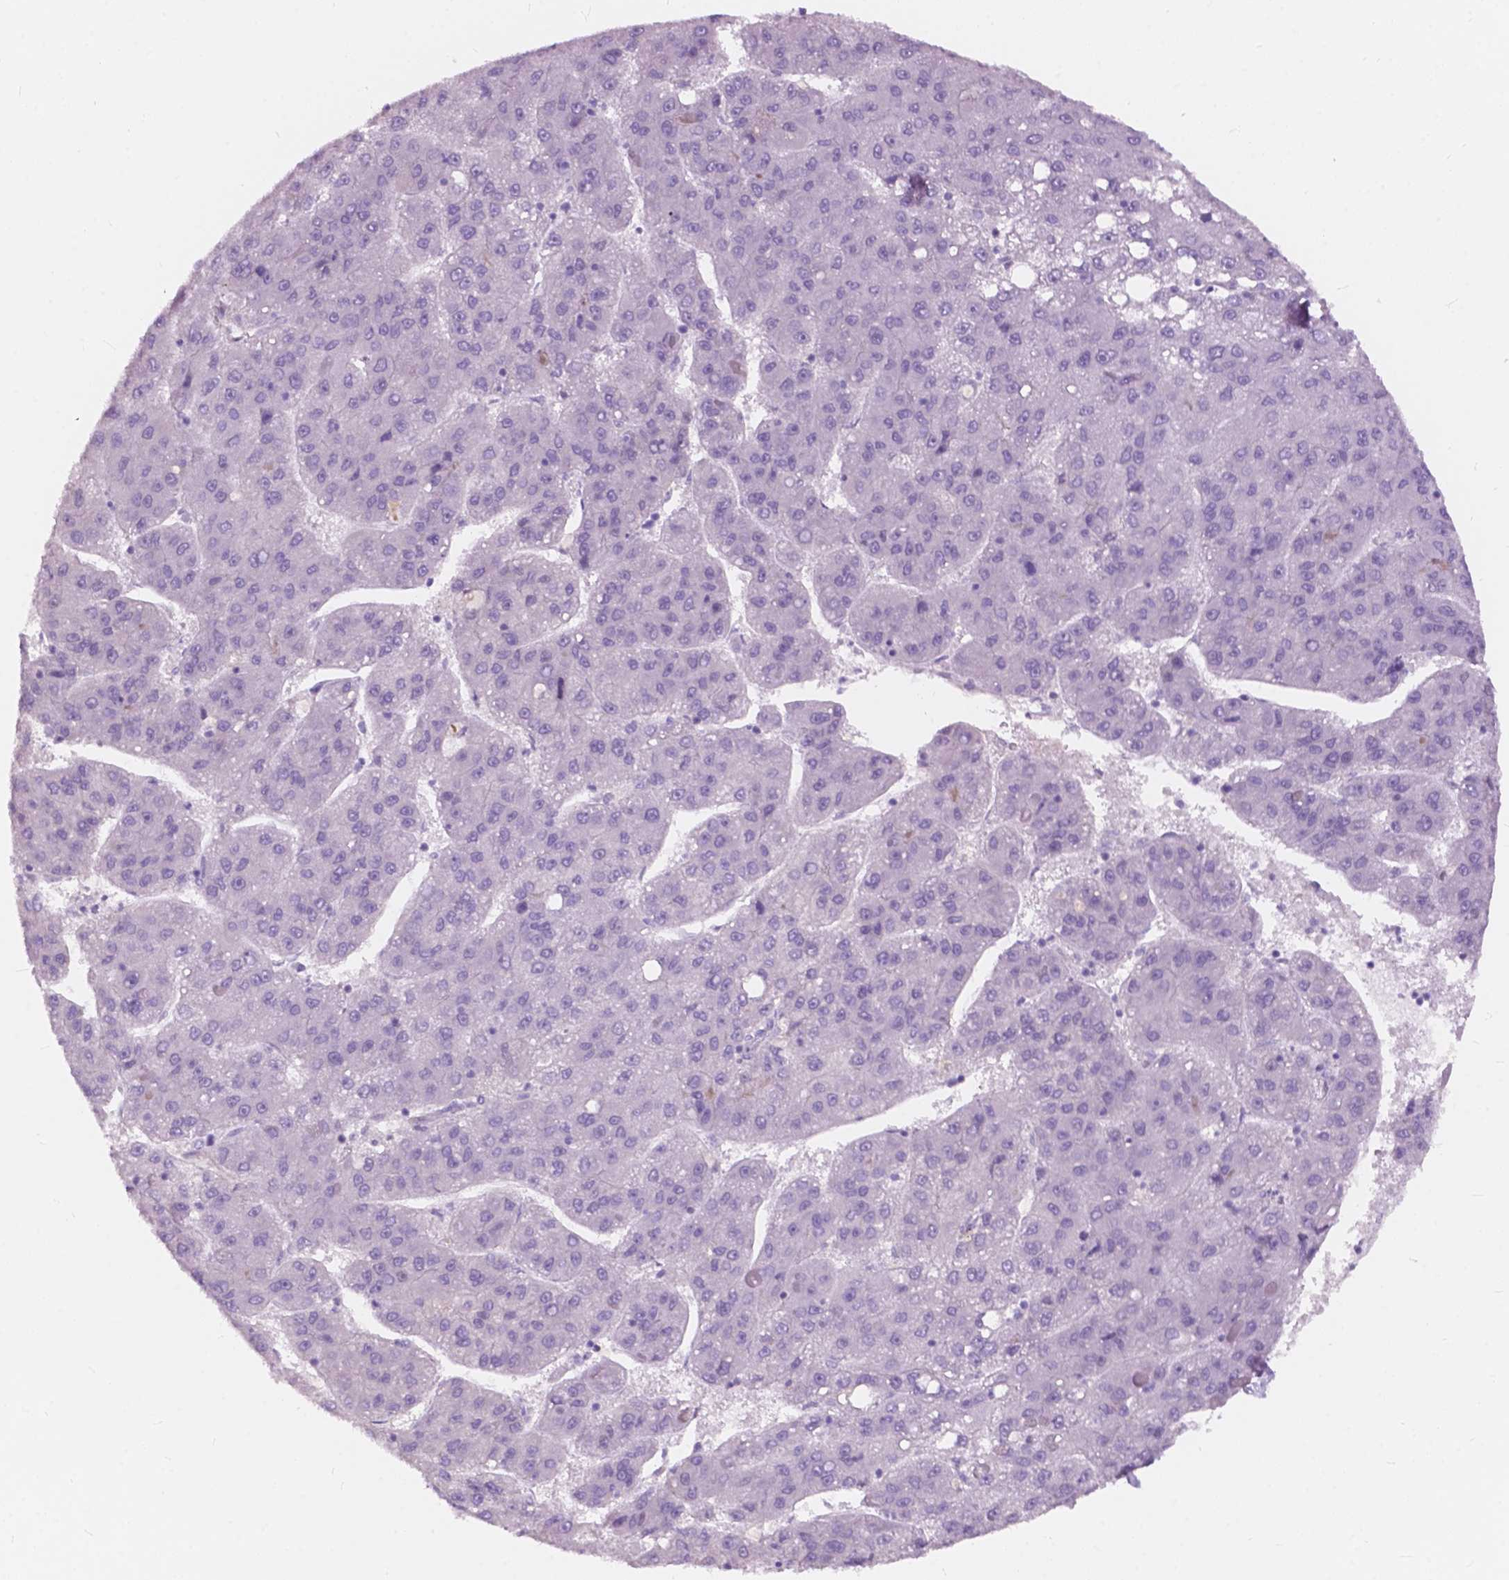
{"staining": {"intensity": "negative", "quantity": "none", "location": "none"}, "tissue": "liver cancer", "cell_type": "Tumor cells", "image_type": "cancer", "snomed": [{"axis": "morphology", "description": "Carcinoma, Hepatocellular, NOS"}, {"axis": "topography", "description": "Liver"}], "caption": "Immunohistochemistry (IHC) histopathology image of human liver hepatocellular carcinoma stained for a protein (brown), which shows no staining in tumor cells. Nuclei are stained in blue.", "gene": "FXYD2", "patient": {"sex": "female", "age": 82}}